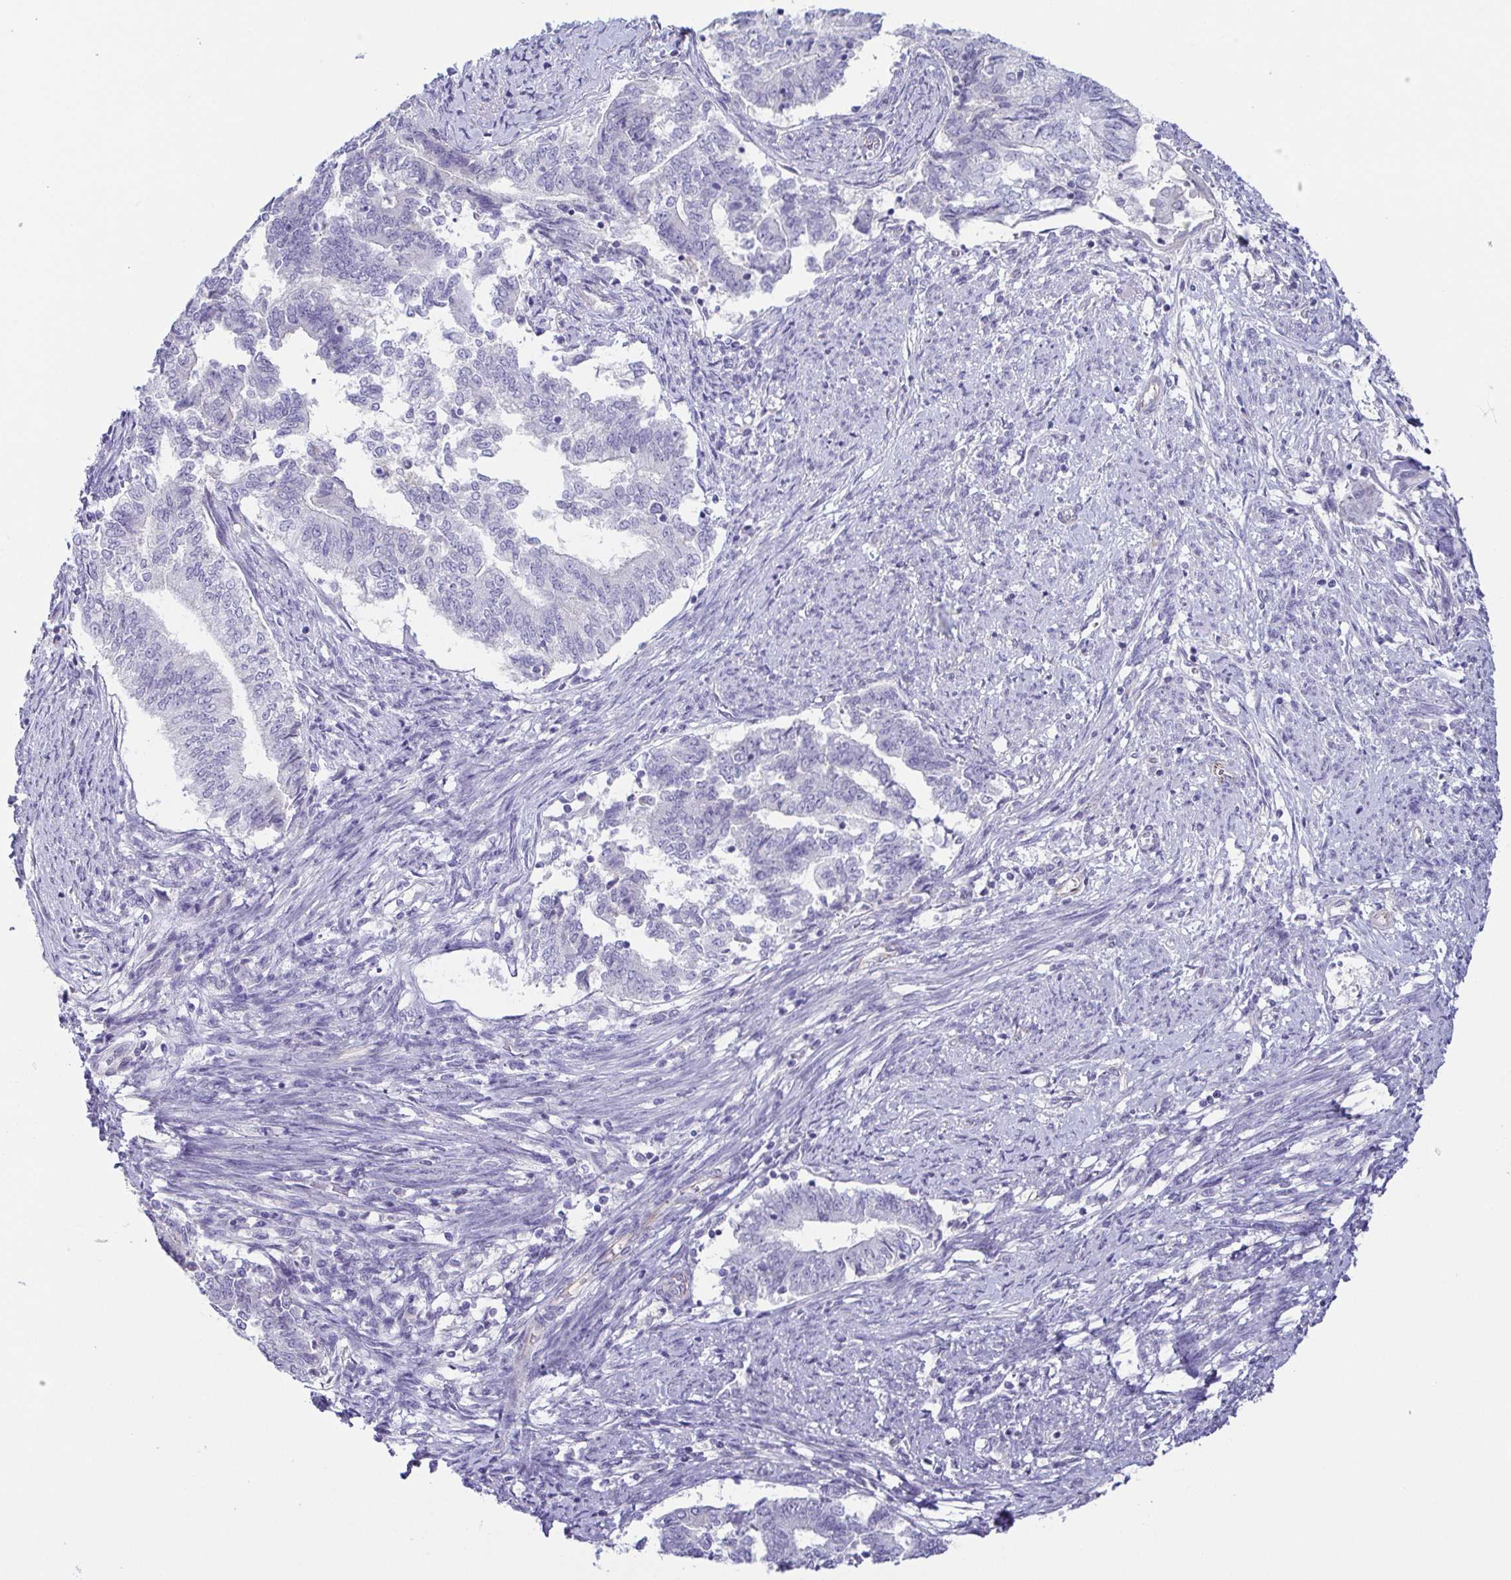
{"staining": {"intensity": "negative", "quantity": "none", "location": "none"}, "tissue": "endometrial cancer", "cell_type": "Tumor cells", "image_type": "cancer", "snomed": [{"axis": "morphology", "description": "Adenocarcinoma, NOS"}, {"axis": "topography", "description": "Endometrium"}], "caption": "Immunohistochemical staining of adenocarcinoma (endometrial) displays no significant staining in tumor cells.", "gene": "COL17A1", "patient": {"sex": "female", "age": 65}}